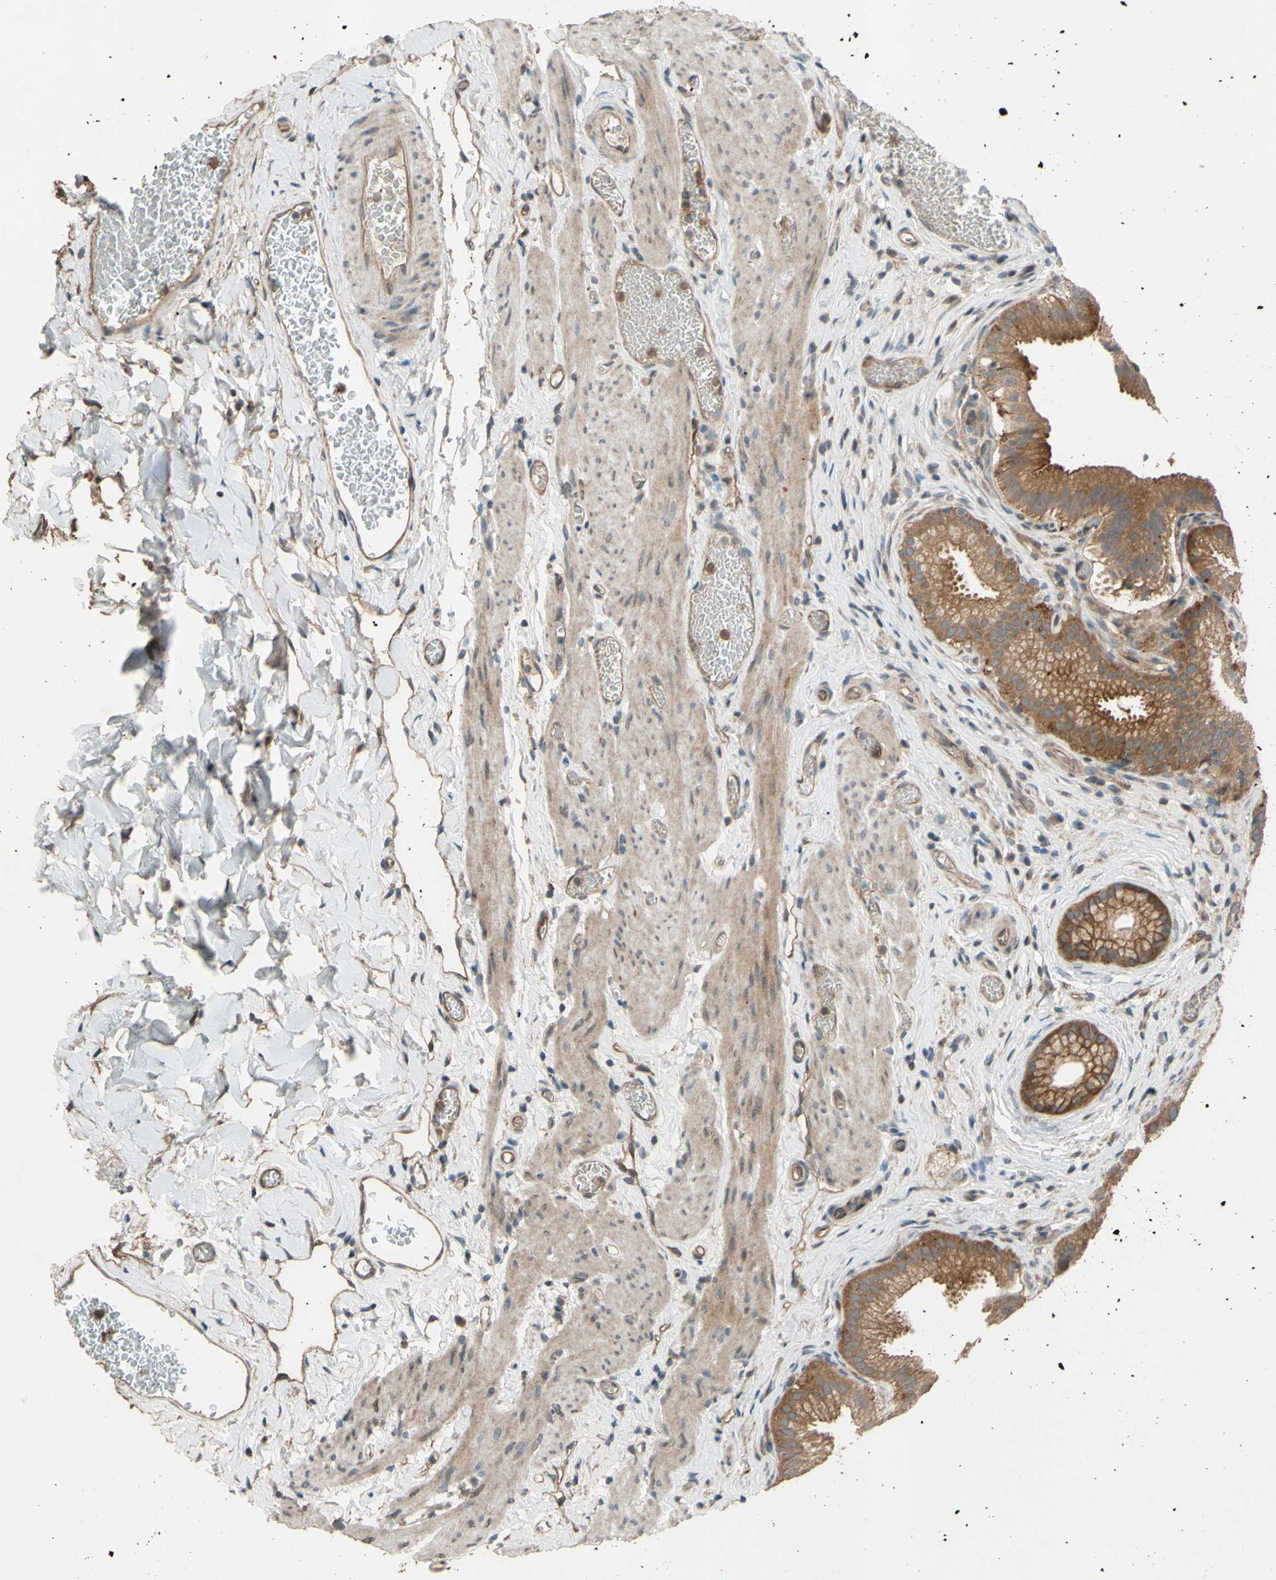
{"staining": {"intensity": "strong", "quantity": ">75%", "location": "cytoplasmic/membranous"}, "tissue": "gallbladder", "cell_type": "Glandular cells", "image_type": "normal", "snomed": [{"axis": "morphology", "description": "Normal tissue, NOS"}, {"axis": "topography", "description": "Gallbladder"}], "caption": "Strong cytoplasmic/membranous positivity for a protein is present in approximately >75% of glandular cells of benign gallbladder using immunohistochemistry (IHC).", "gene": "SHROOM4", "patient": {"sex": "male", "age": 54}}